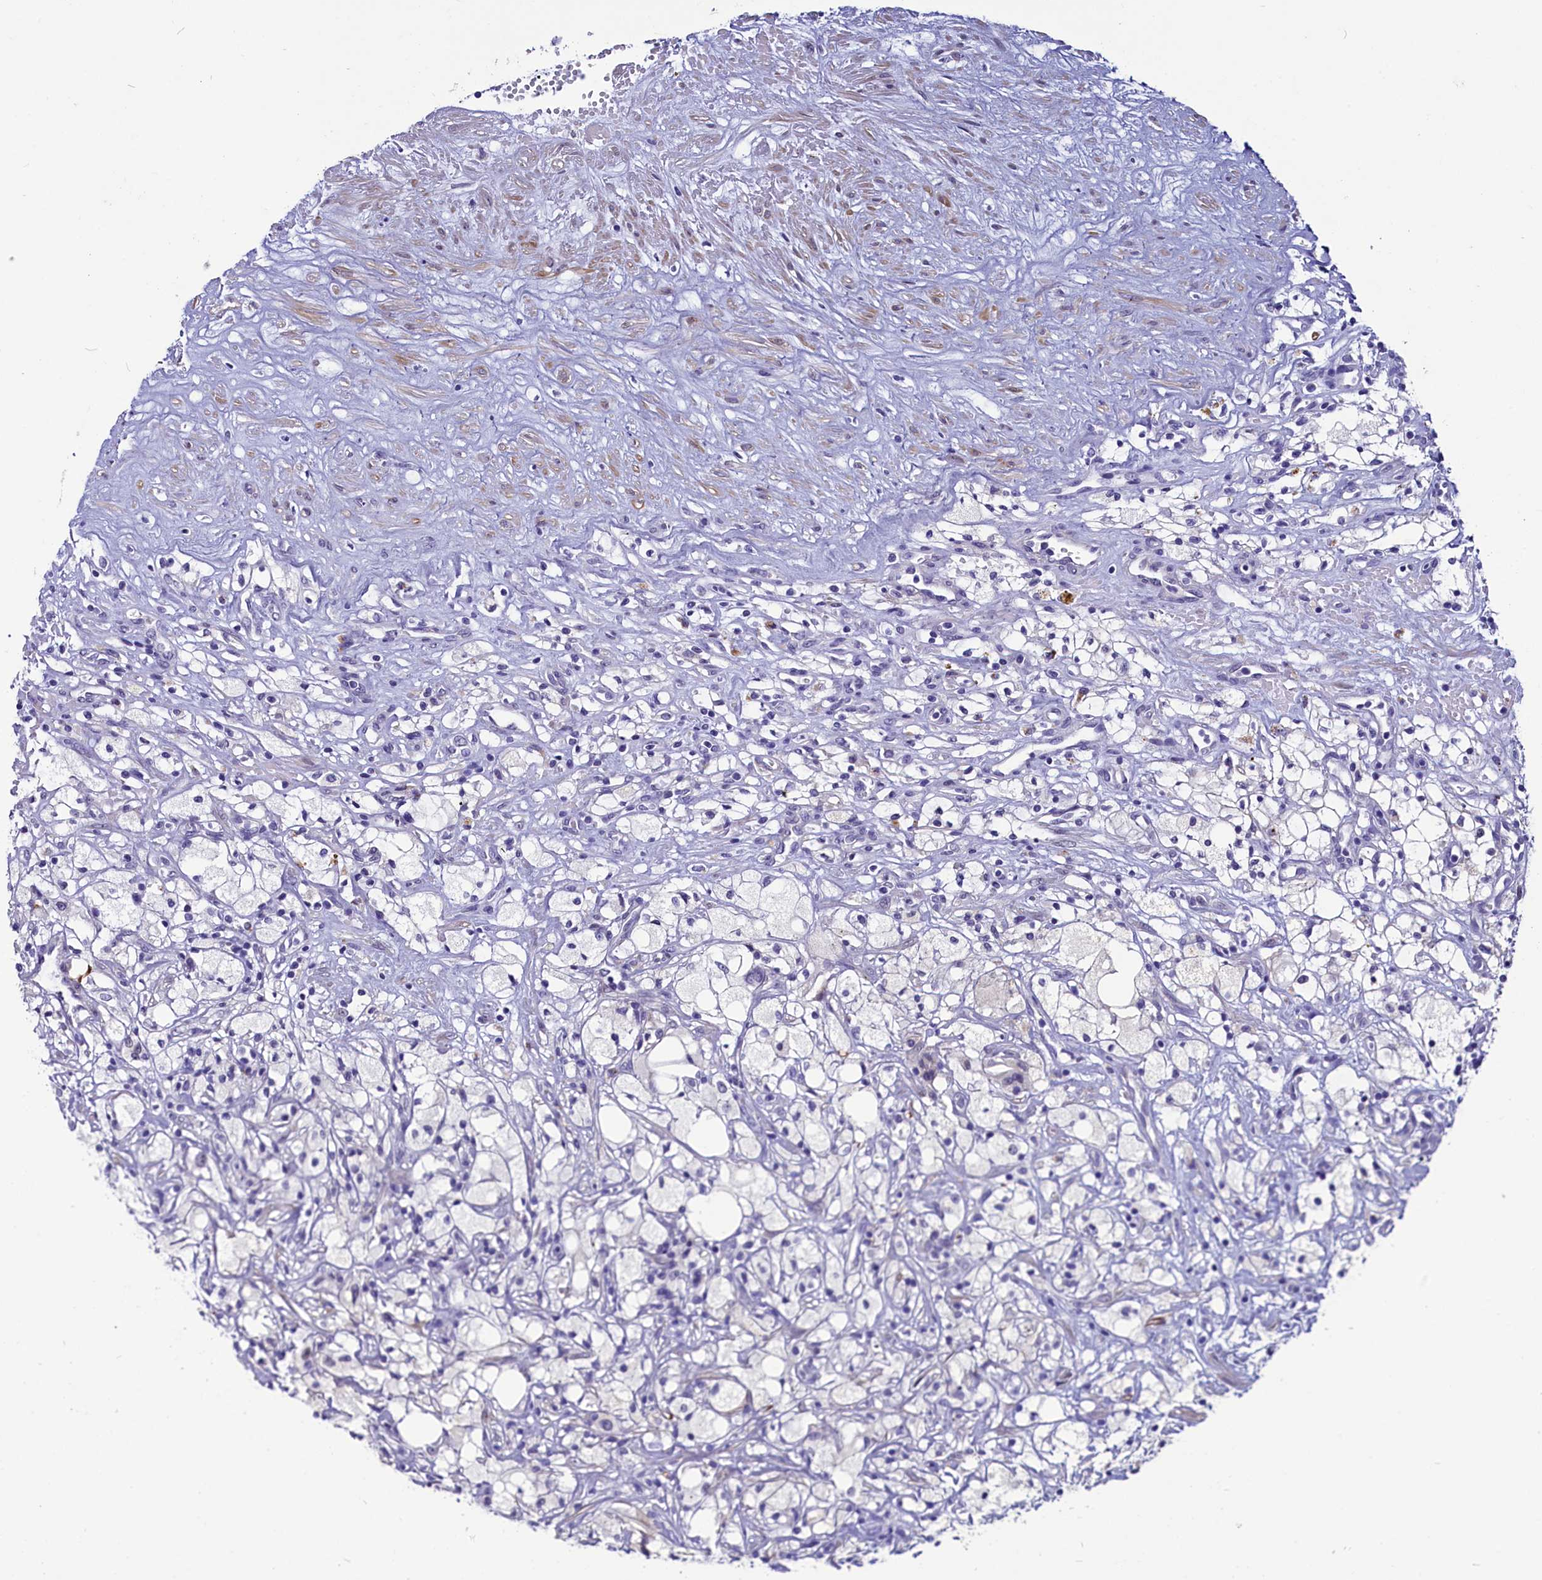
{"staining": {"intensity": "negative", "quantity": "none", "location": "none"}, "tissue": "renal cancer", "cell_type": "Tumor cells", "image_type": "cancer", "snomed": [{"axis": "morphology", "description": "Adenocarcinoma, NOS"}, {"axis": "topography", "description": "Kidney"}], "caption": "DAB (3,3'-diaminobenzidine) immunohistochemical staining of human renal cancer (adenocarcinoma) exhibits no significant expression in tumor cells. (DAB immunohistochemistry (IHC) visualized using brightfield microscopy, high magnification).", "gene": "SCD5", "patient": {"sex": "male", "age": 59}}